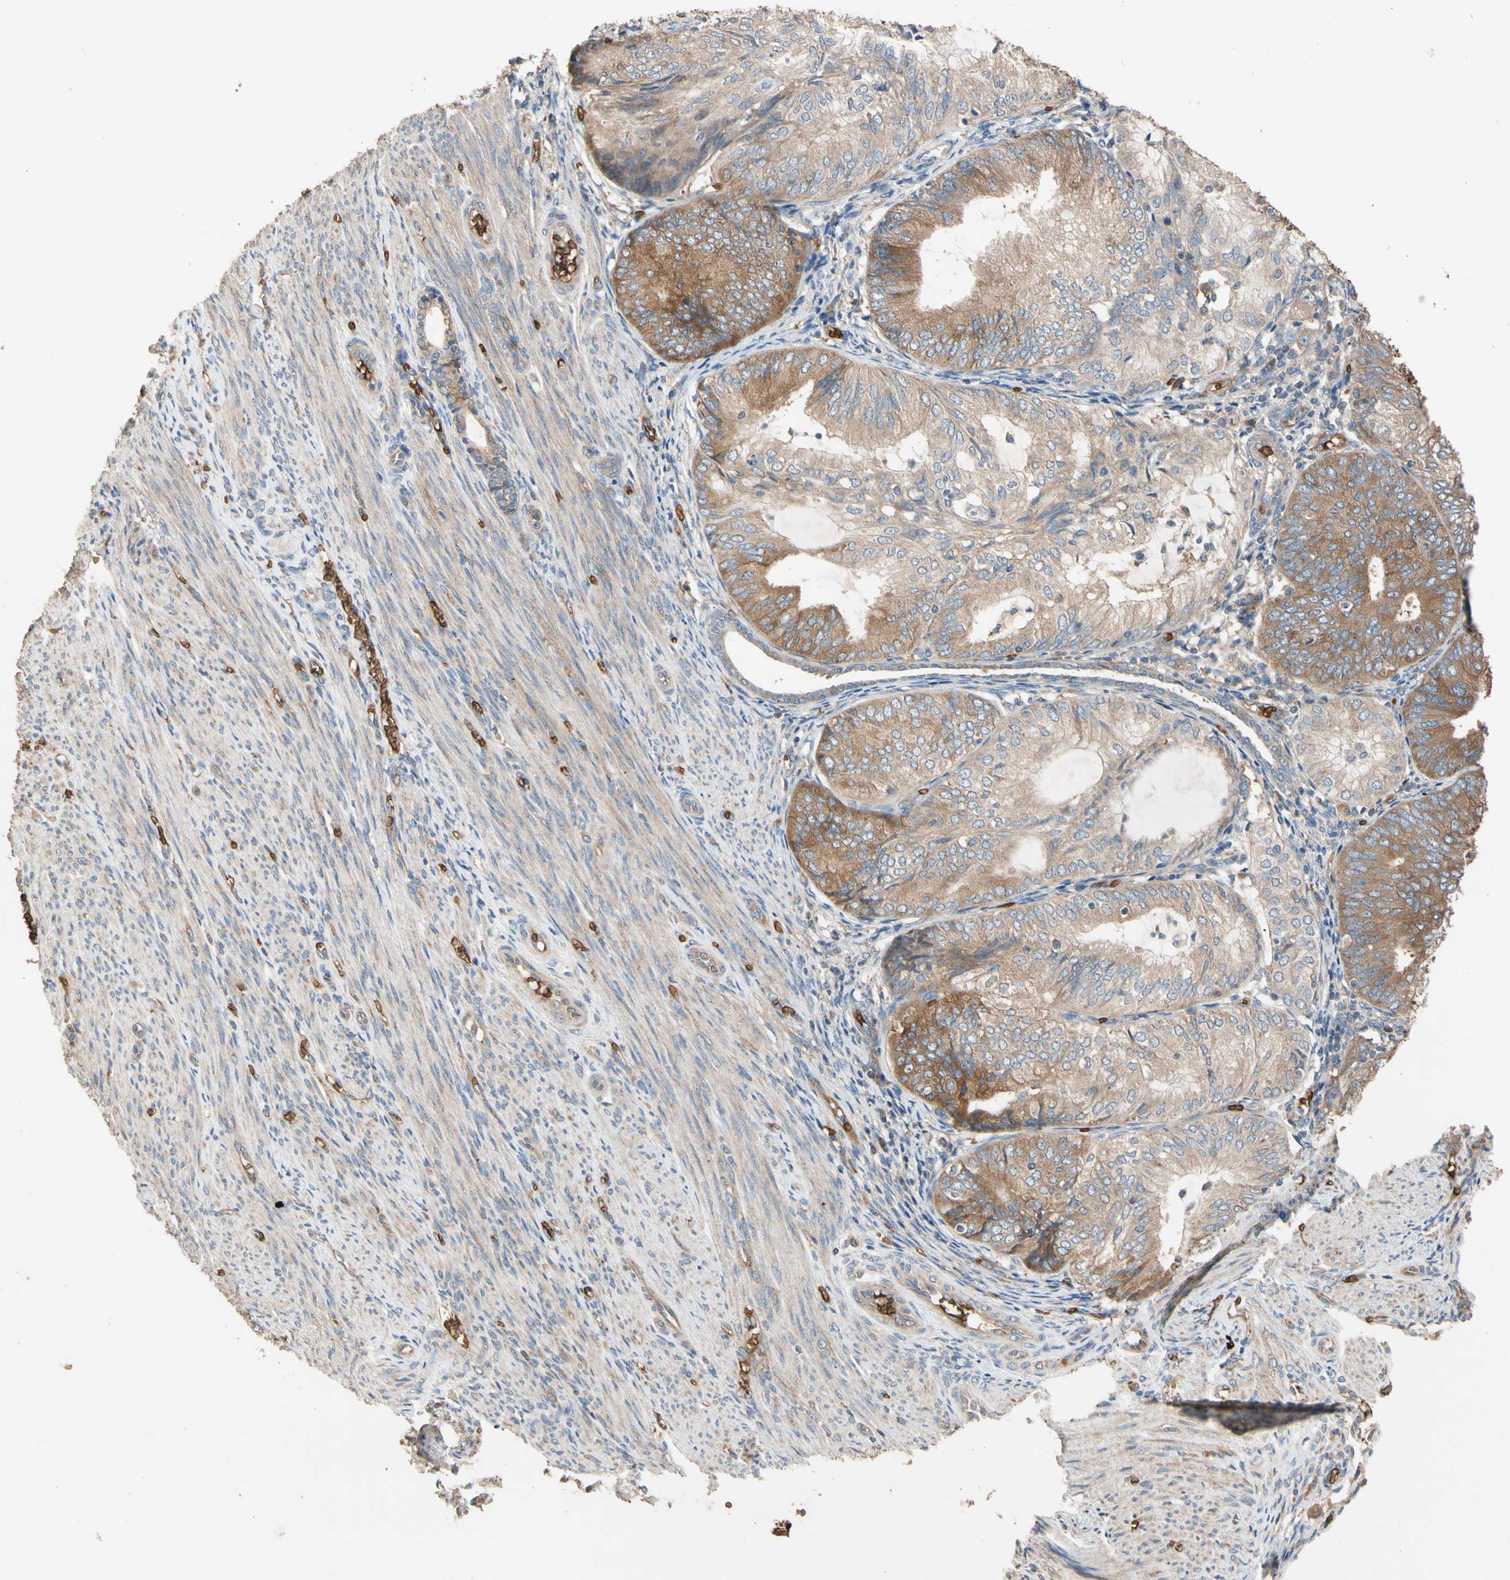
{"staining": {"intensity": "moderate", "quantity": "25%-75%", "location": "cytoplasmic/membranous"}, "tissue": "endometrial cancer", "cell_type": "Tumor cells", "image_type": "cancer", "snomed": [{"axis": "morphology", "description": "Adenocarcinoma, NOS"}, {"axis": "topography", "description": "Endometrium"}], "caption": "Brown immunohistochemical staining in endometrial cancer shows moderate cytoplasmic/membranous staining in approximately 25%-75% of tumor cells.", "gene": "RIOK2", "patient": {"sex": "female", "age": 81}}